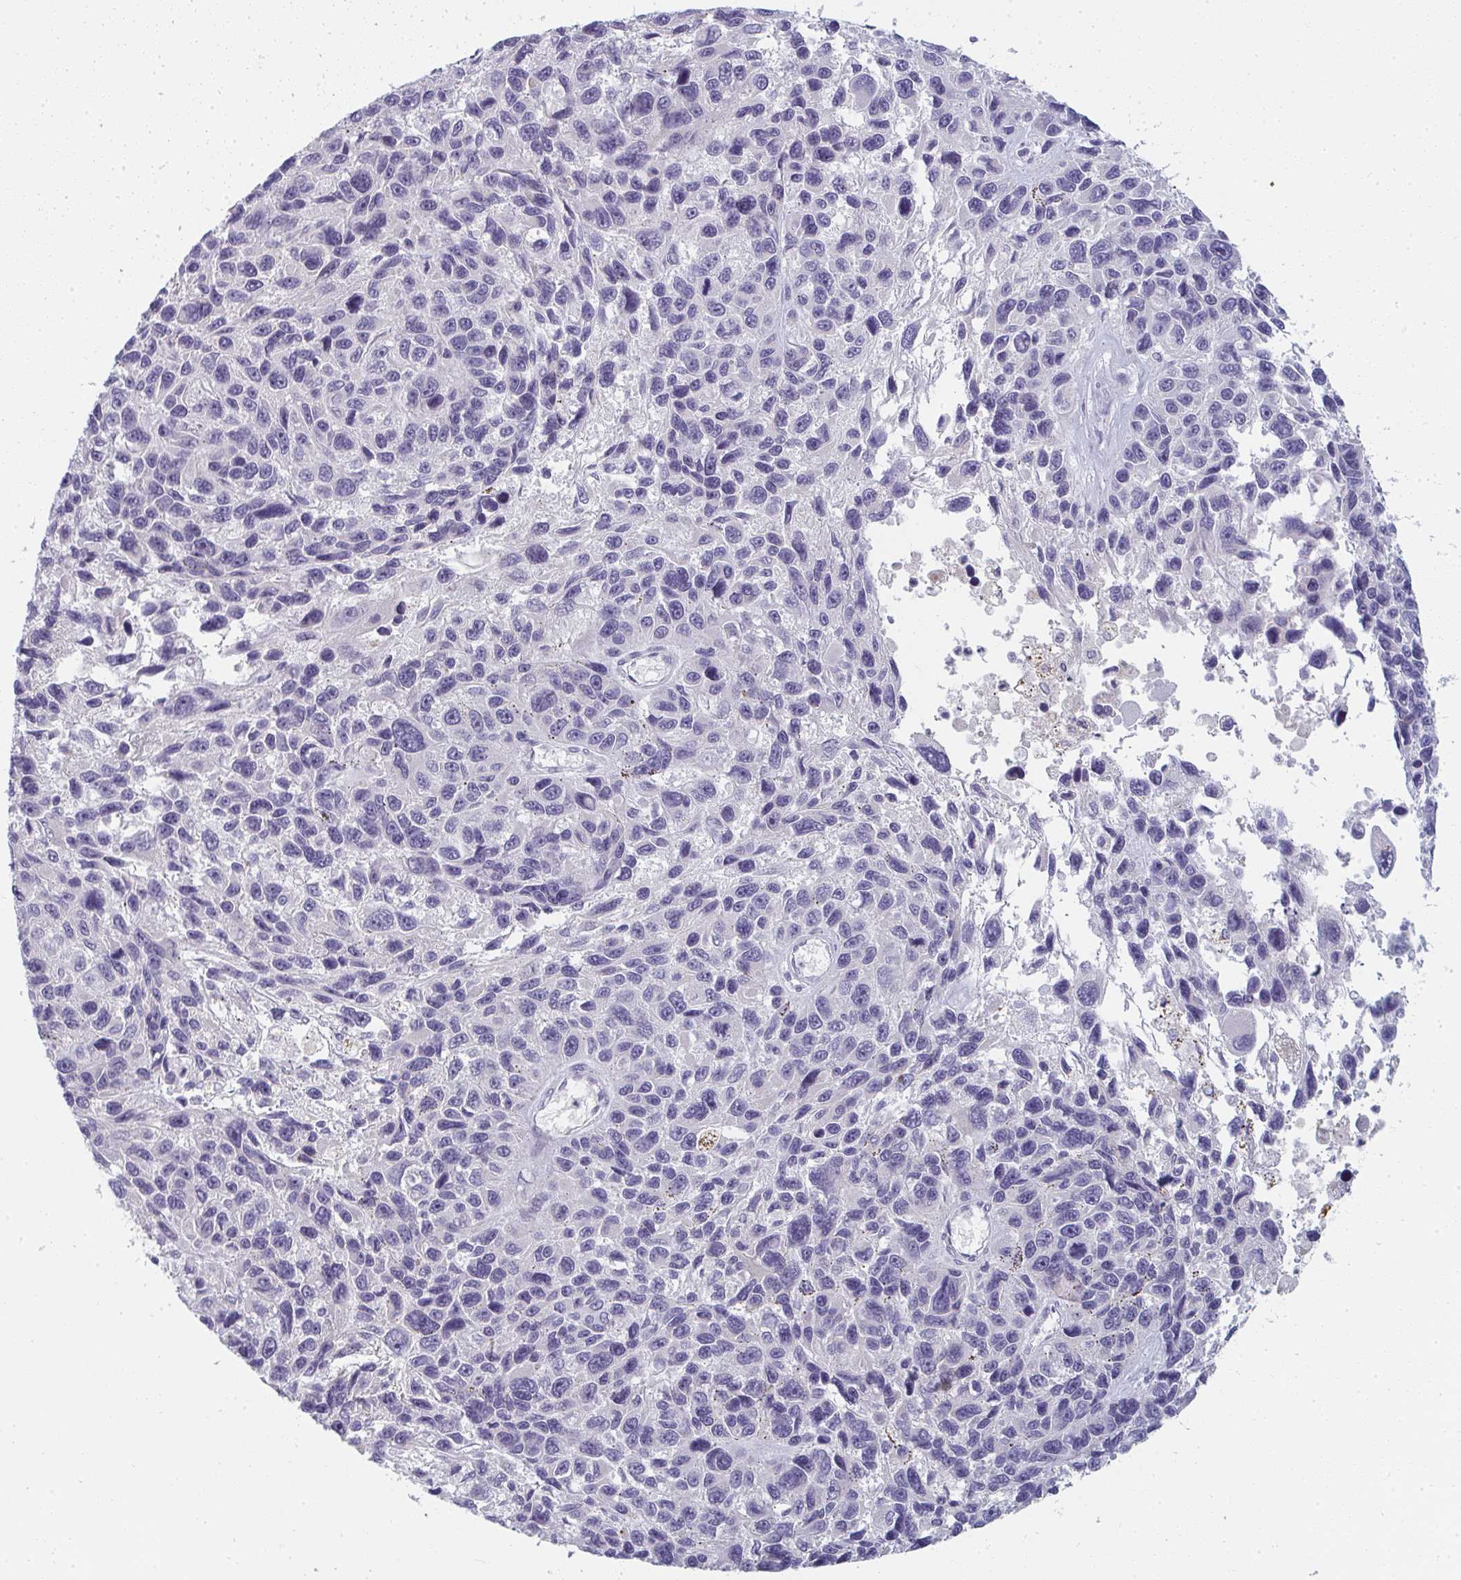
{"staining": {"intensity": "negative", "quantity": "none", "location": "none"}, "tissue": "melanoma", "cell_type": "Tumor cells", "image_type": "cancer", "snomed": [{"axis": "morphology", "description": "Malignant melanoma, NOS"}, {"axis": "topography", "description": "Skin"}], "caption": "Immunohistochemistry (IHC) image of human melanoma stained for a protein (brown), which reveals no positivity in tumor cells.", "gene": "SHB", "patient": {"sex": "male", "age": 53}}